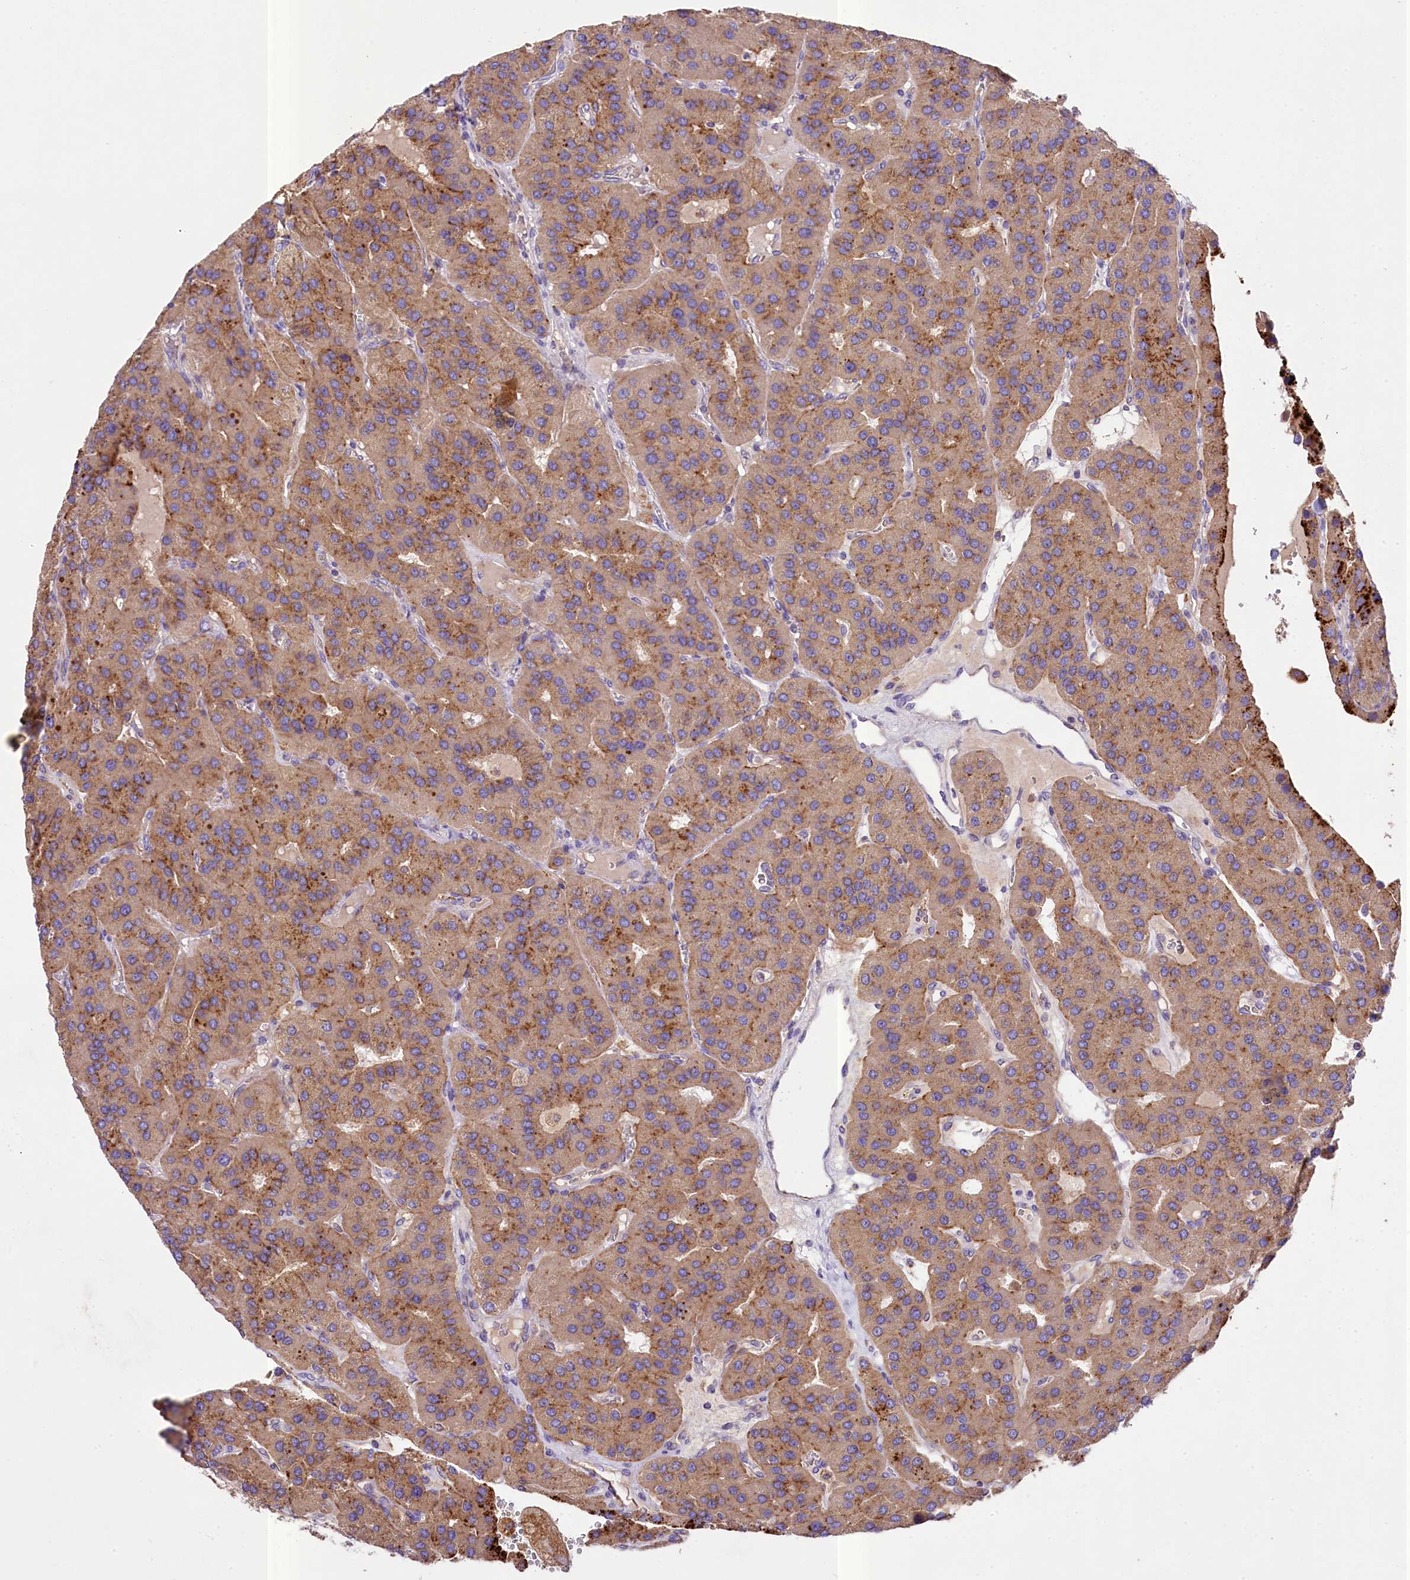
{"staining": {"intensity": "moderate", "quantity": ">75%", "location": "cytoplasmic/membranous"}, "tissue": "parathyroid gland", "cell_type": "Glandular cells", "image_type": "normal", "snomed": [{"axis": "morphology", "description": "Normal tissue, NOS"}, {"axis": "morphology", "description": "Adenoma, NOS"}, {"axis": "topography", "description": "Parathyroid gland"}], "caption": "Immunohistochemical staining of unremarkable human parathyroid gland reveals moderate cytoplasmic/membranous protein staining in approximately >75% of glandular cells.", "gene": "PEMT", "patient": {"sex": "female", "age": 86}}